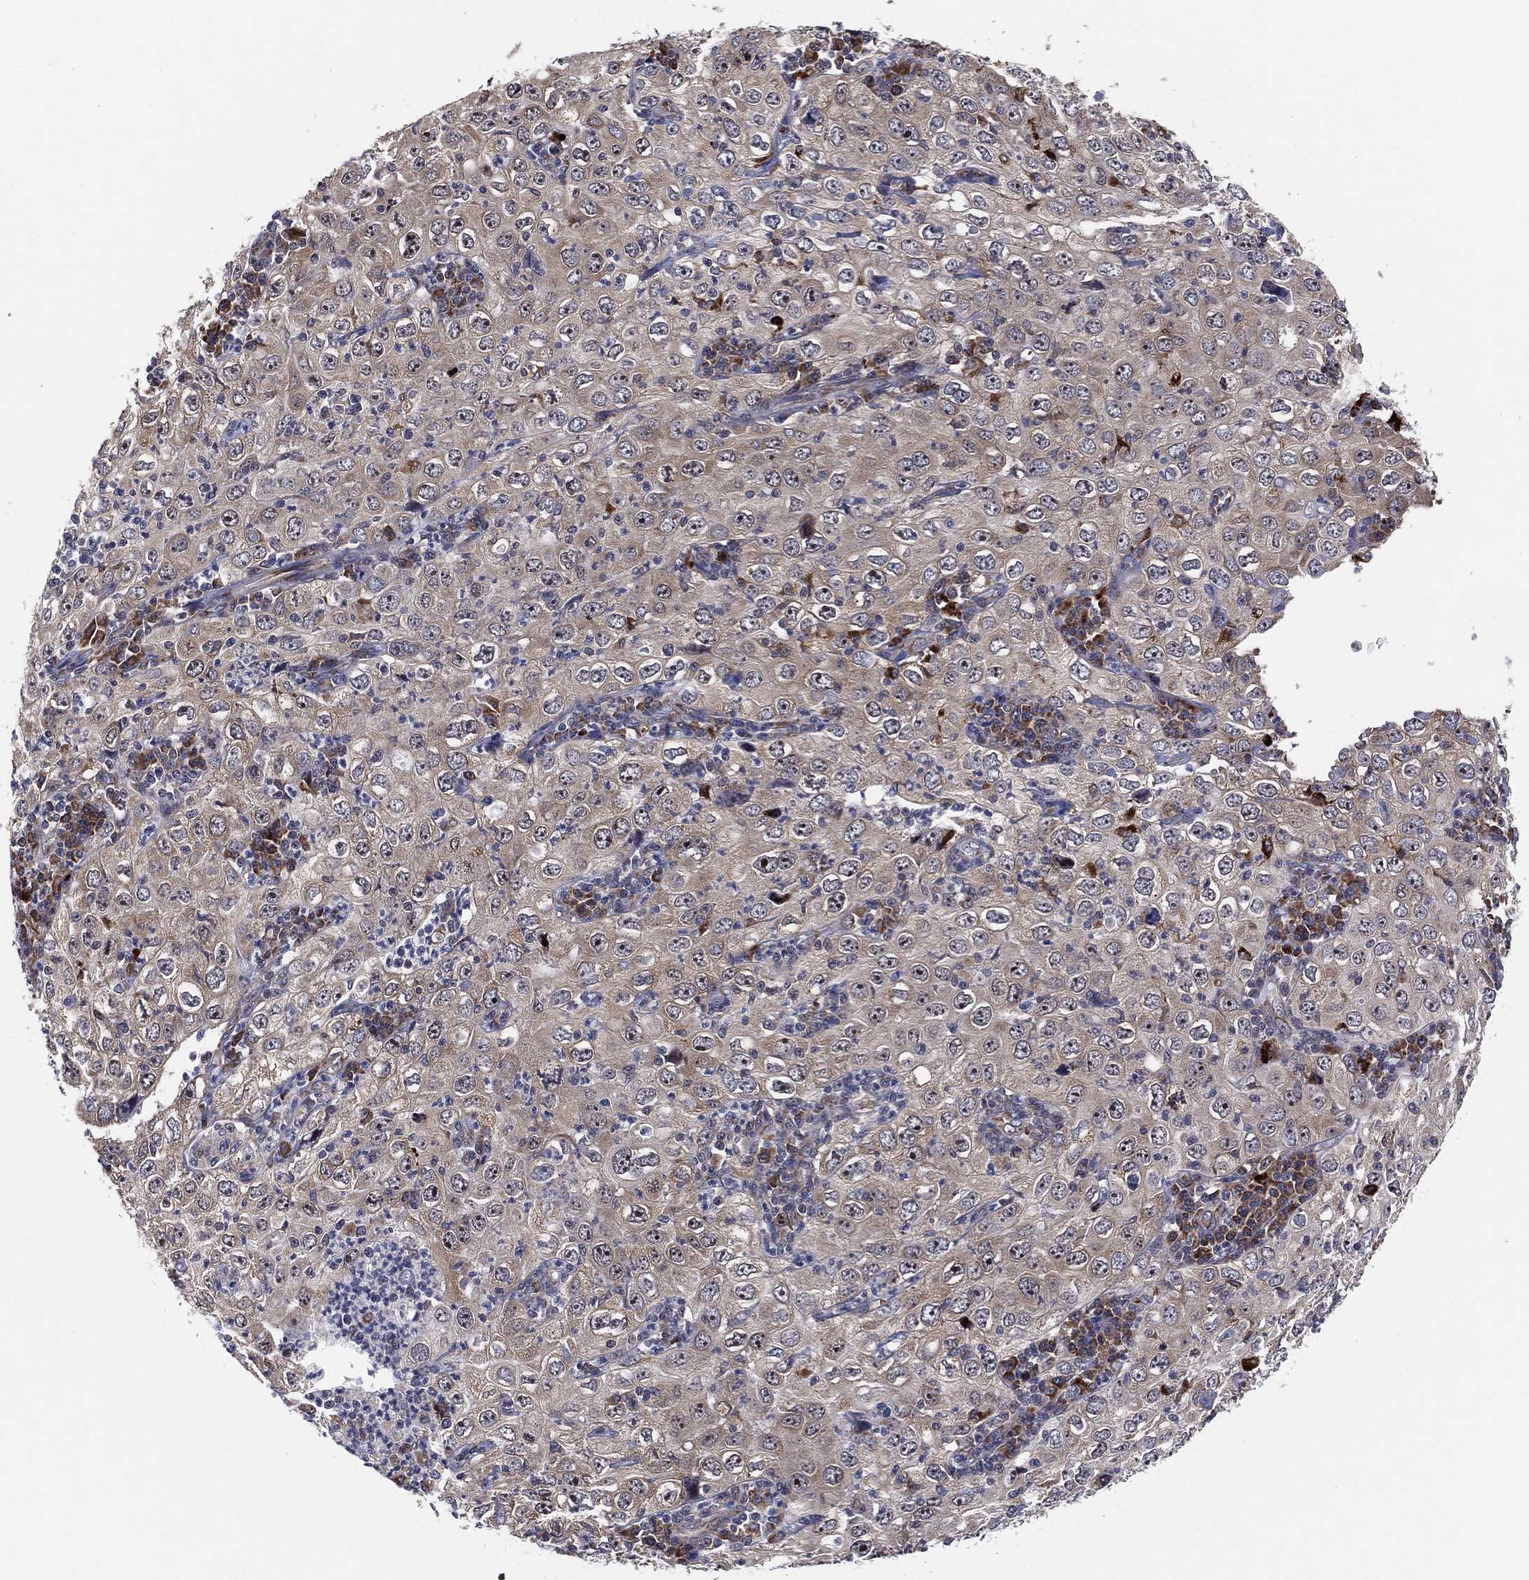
{"staining": {"intensity": "negative", "quantity": "none", "location": "none"}, "tissue": "cervical cancer", "cell_type": "Tumor cells", "image_type": "cancer", "snomed": [{"axis": "morphology", "description": "Squamous cell carcinoma, NOS"}, {"axis": "topography", "description": "Cervix"}], "caption": "The photomicrograph reveals no significant staining in tumor cells of squamous cell carcinoma (cervical). (DAB (3,3'-diaminobenzidine) immunohistochemistry (IHC) with hematoxylin counter stain).", "gene": "FAM104A", "patient": {"sex": "female", "age": 24}}